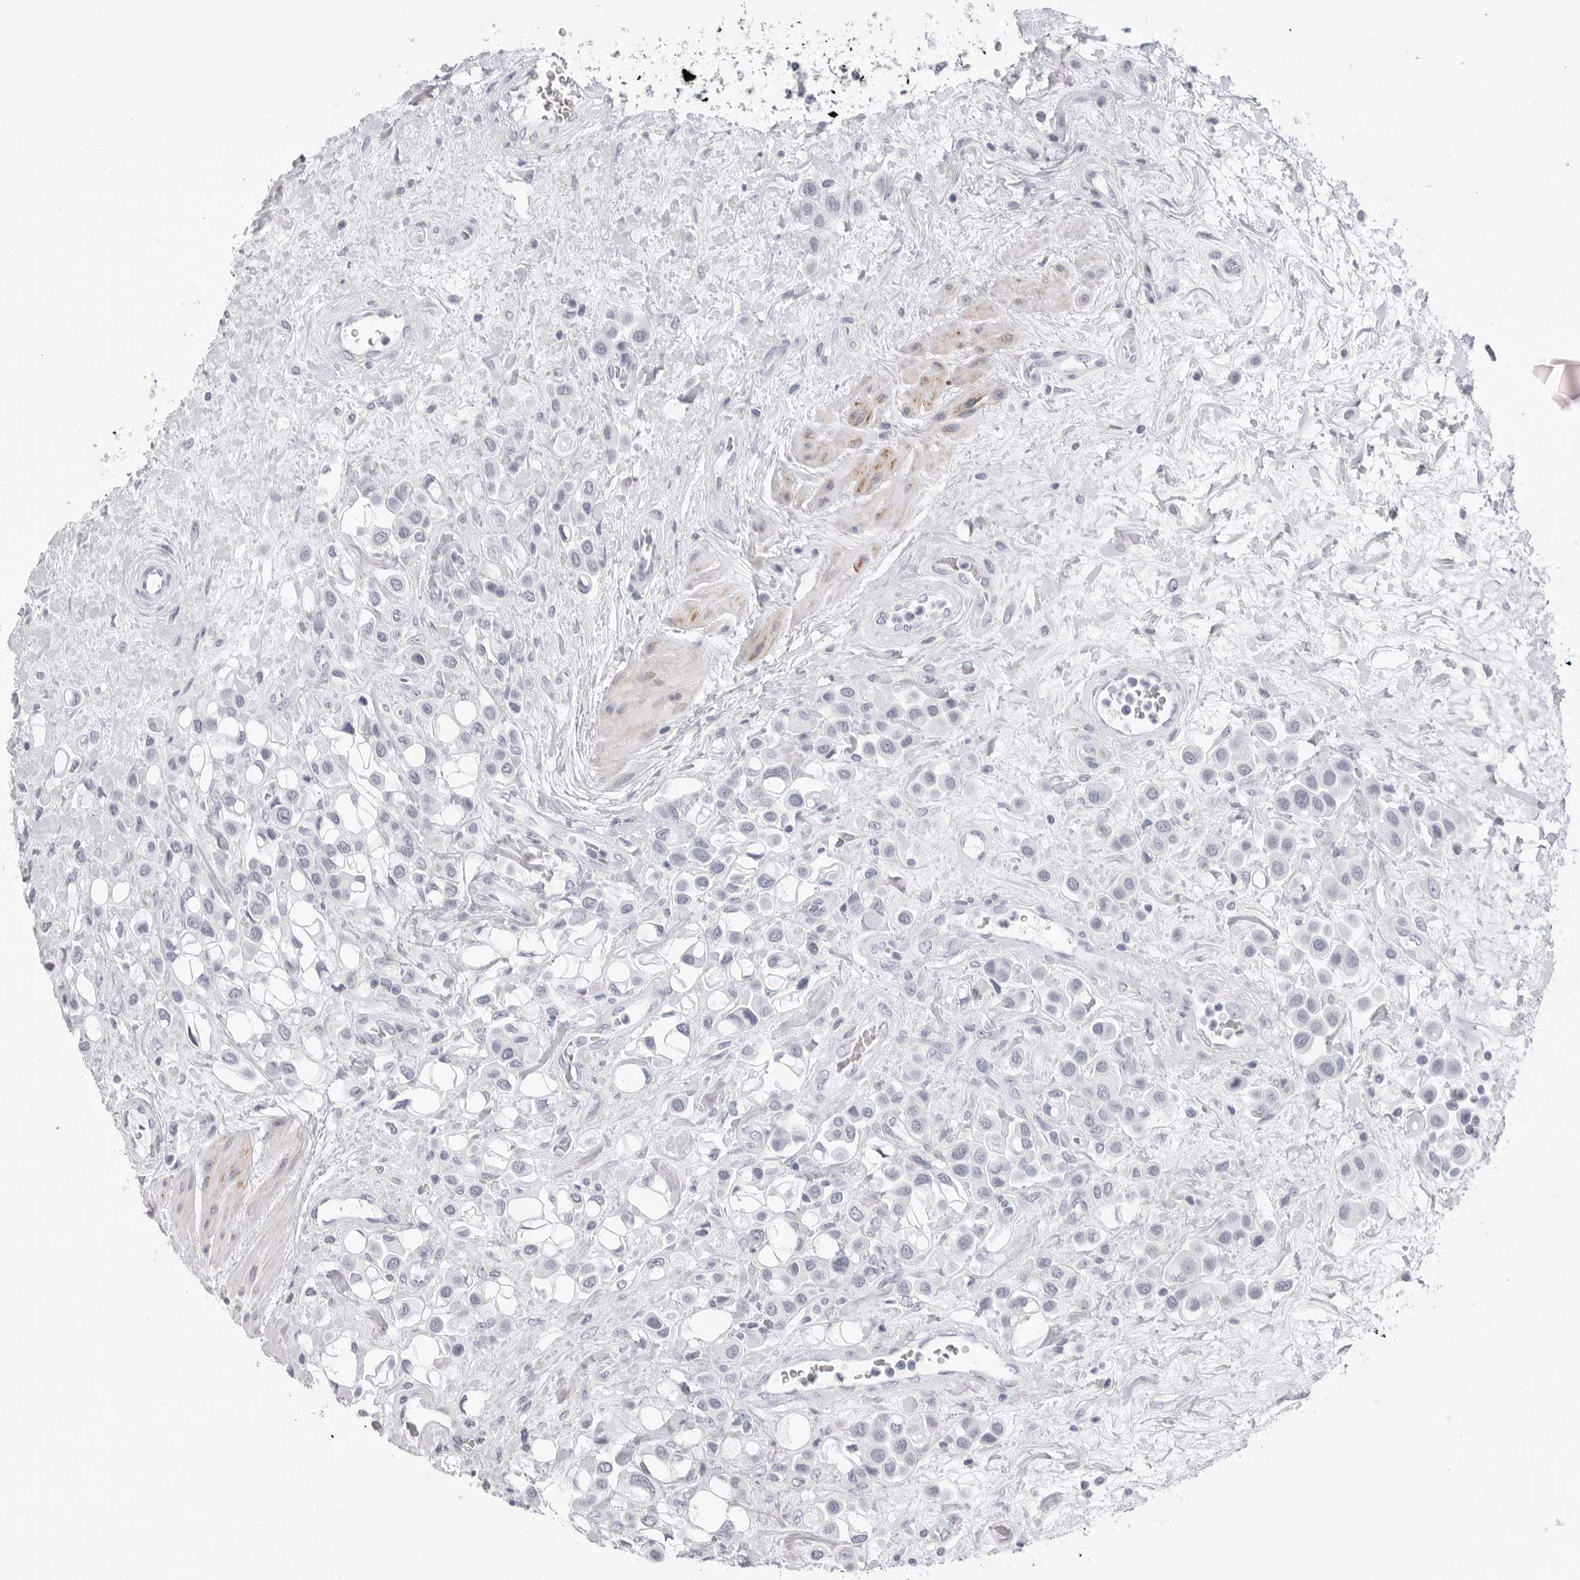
{"staining": {"intensity": "negative", "quantity": "none", "location": "none"}, "tissue": "urothelial cancer", "cell_type": "Tumor cells", "image_type": "cancer", "snomed": [{"axis": "morphology", "description": "Urothelial carcinoma, High grade"}, {"axis": "topography", "description": "Urinary bladder"}], "caption": "Human urothelial carcinoma (high-grade) stained for a protein using IHC shows no positivity in tumor cells.", "gene": "ERICH3", "patient": {"sex": "male", "age": 50}}